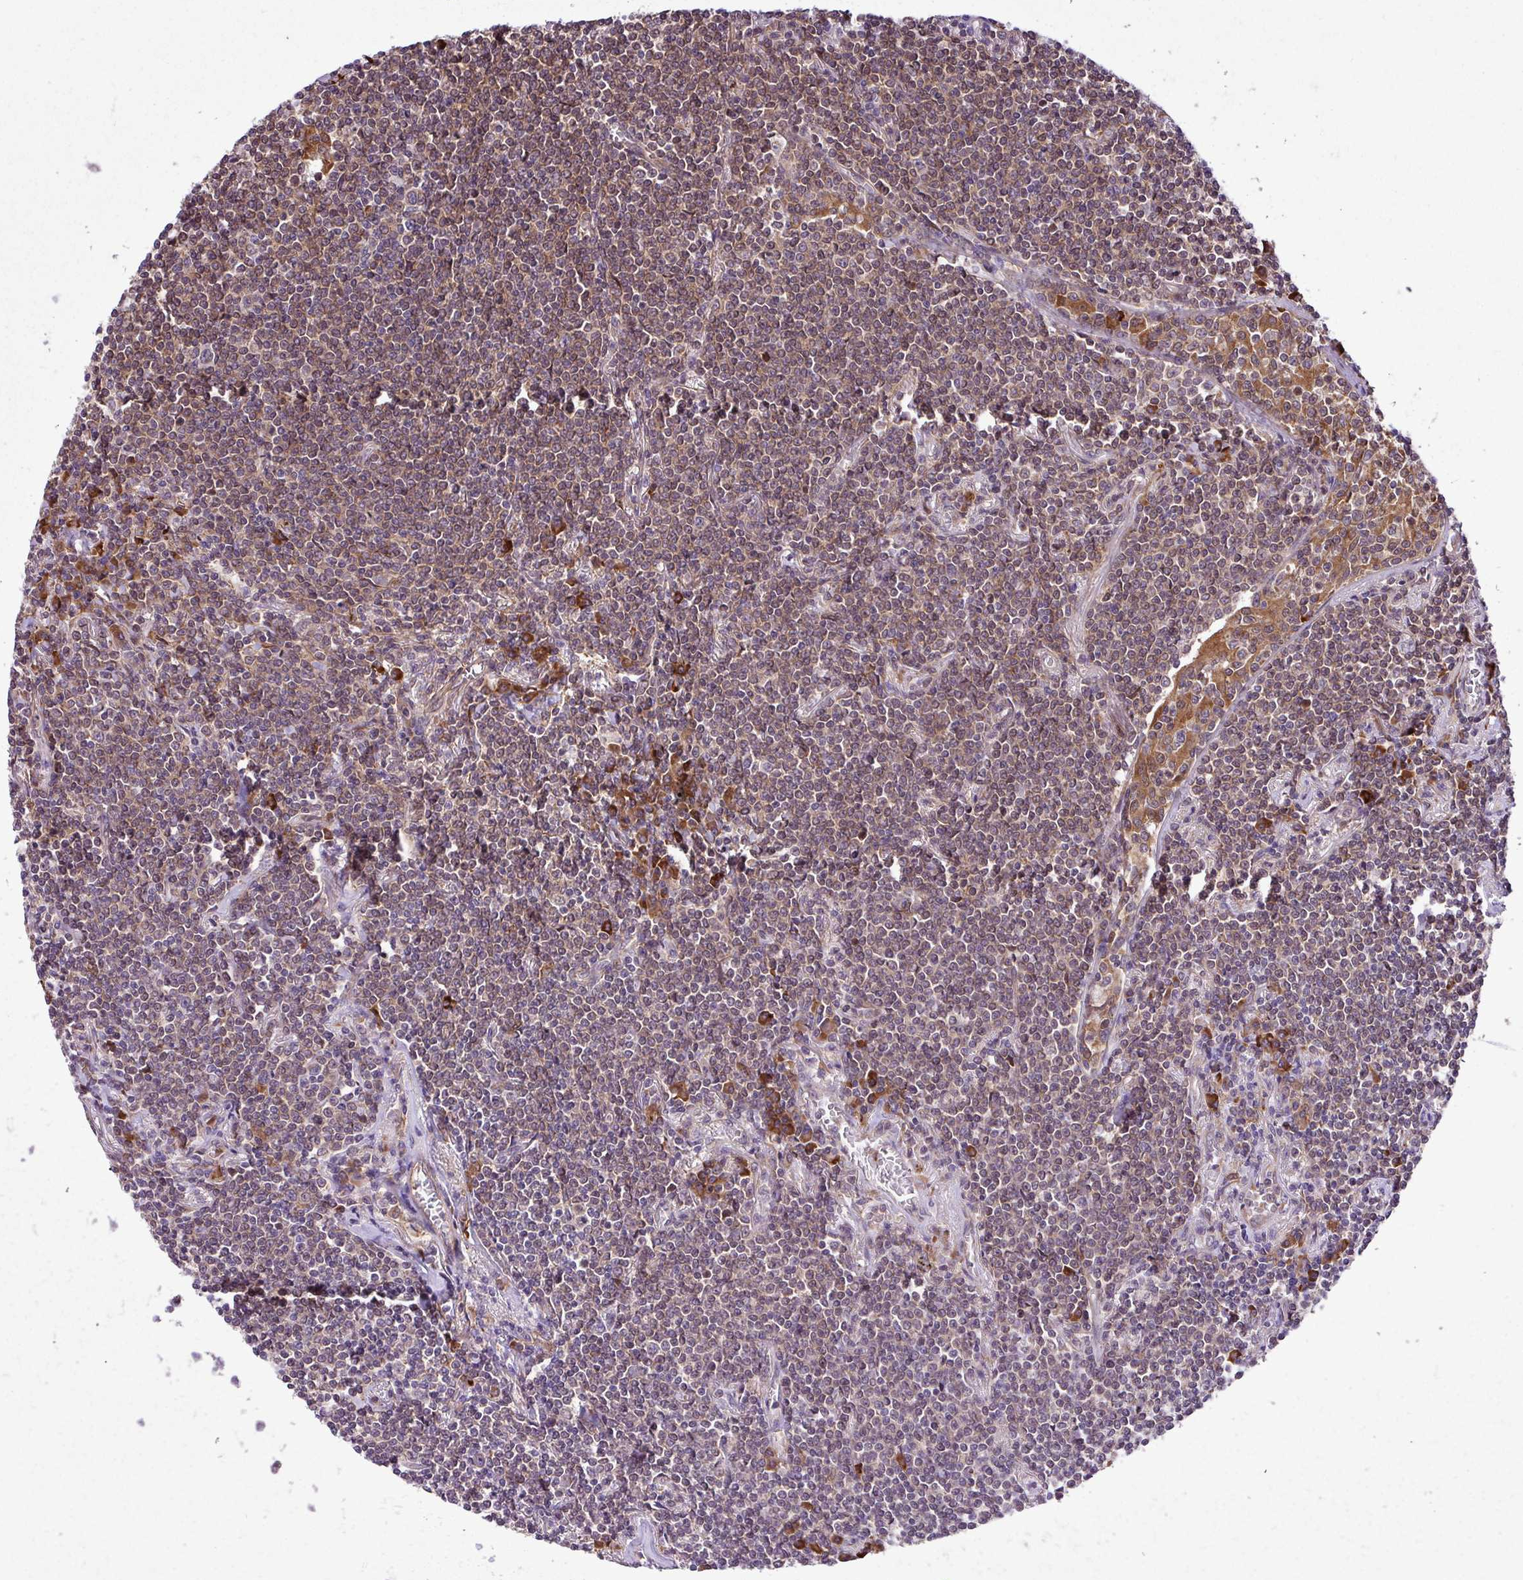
{"staining": {"intensity": "weak", "quantity": ">75%", "location": "cytoplasmic/membranous"}, "tissue": "lymphoma", "cell_type": "Tumor cells", "image_type": "cancer", "snomed": [{"axis": "morphology", "description": "Malignant lymphoma, non-Hodgkin's type, Low grade"}, {"axis": "topography", "description": "Lung"}], "caption": "Protein expression analysis of low-grade malignant lymphoma, non-Hodgkin's type shows weak cytoplasmic/membranous staining in approximately >75% of tumor cells.", "gene": "DLGAP4", "patient": {"sex": "female", "age": 71}}